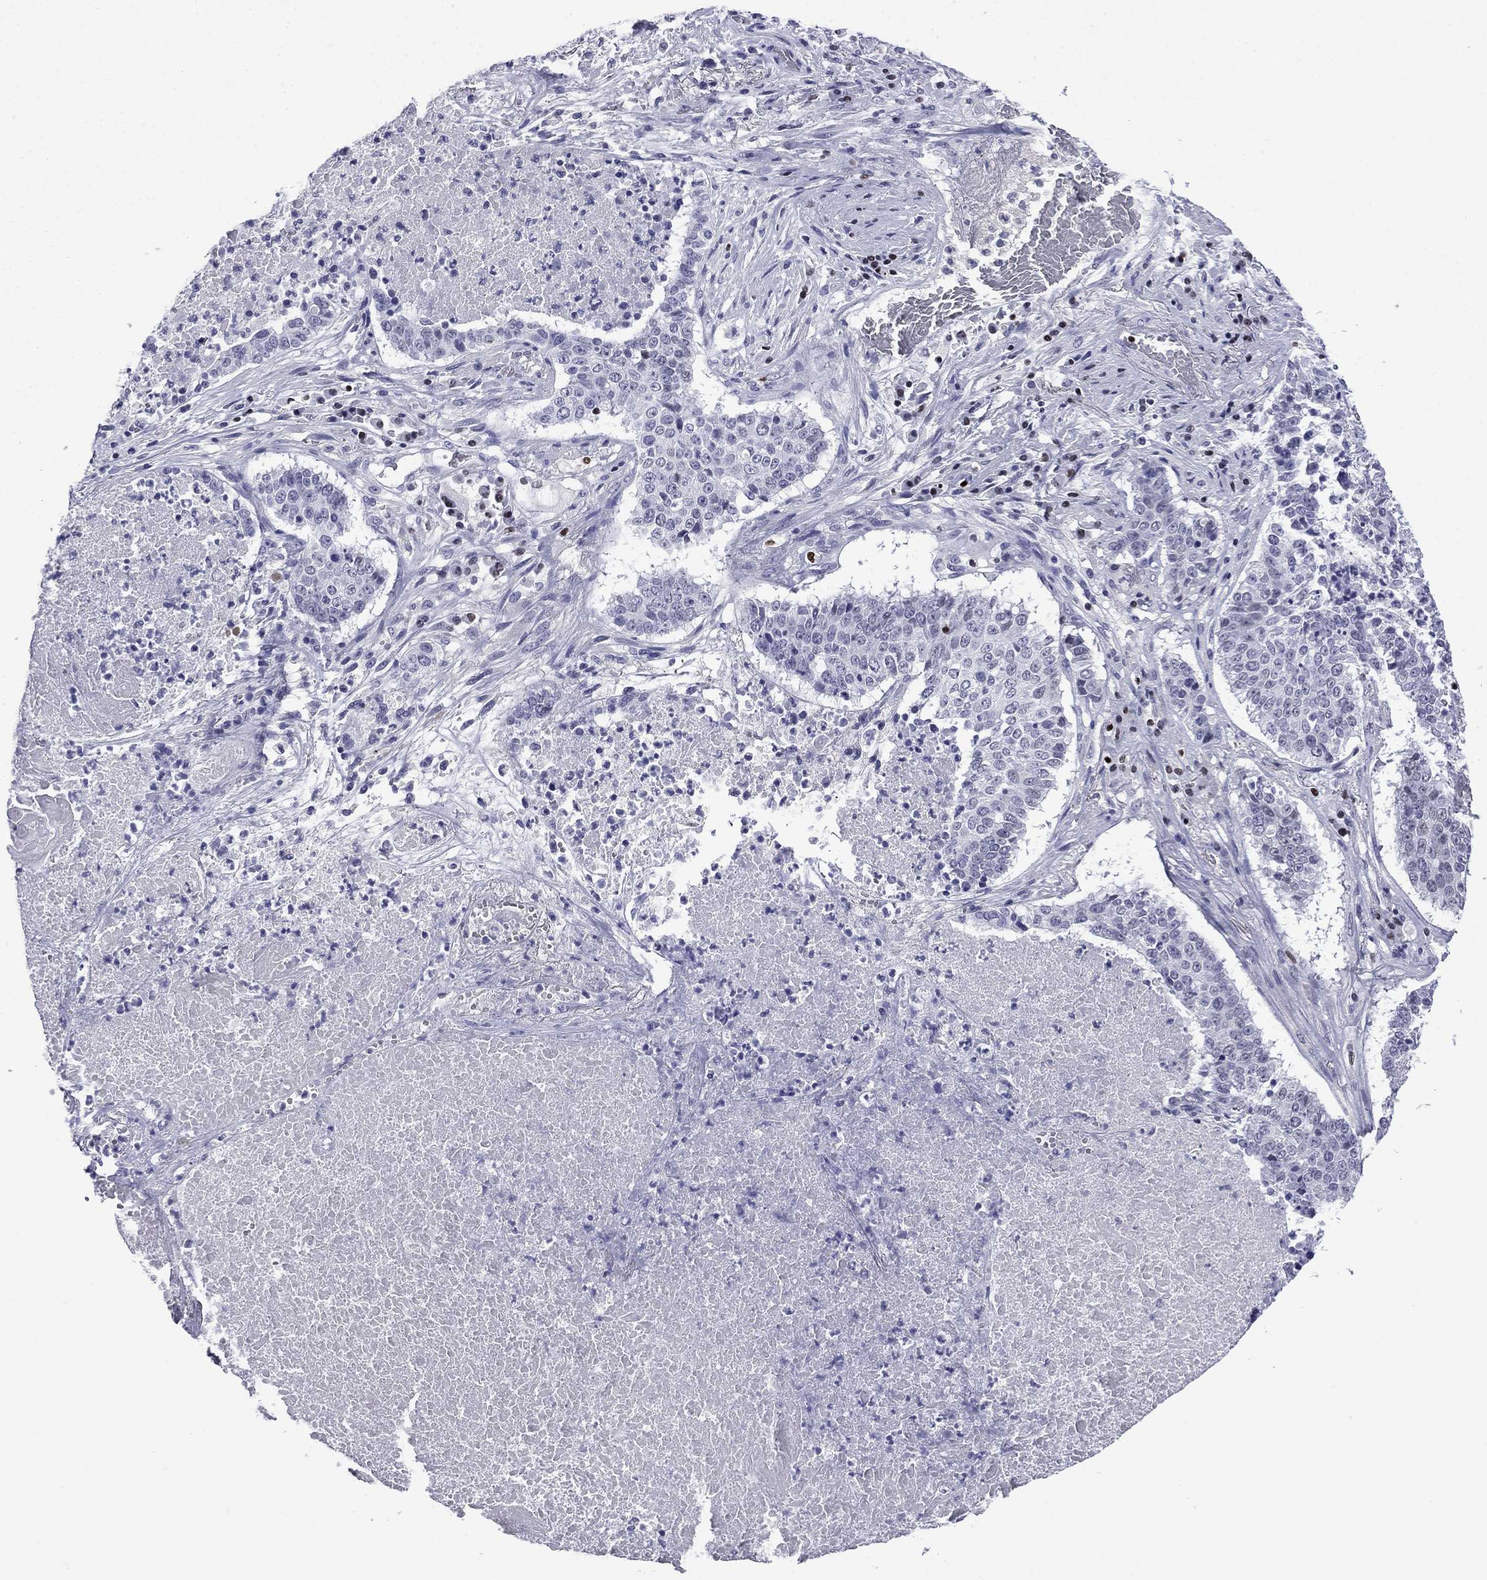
{"staining": {"intensity": "negative", "quantity": "none", "location": "none"}, "tissue": "lung cancer", "cell_type": "Tumor cells", "image_type": "cancer", "snomed": [{"axis": "morphology", "description": "Squamous cell carcinoma, NOS"}, {"axis": "topography", "description": "Lung"}], "caption": "Photomicrograph shows no significant protein staining in tumor cells of lung cancer. (DAB immunohistochemistry (IHC) with hematoxylin counter stain).", "gene": "IKZF3", "patient": {"sex": "male", "age": 64}}